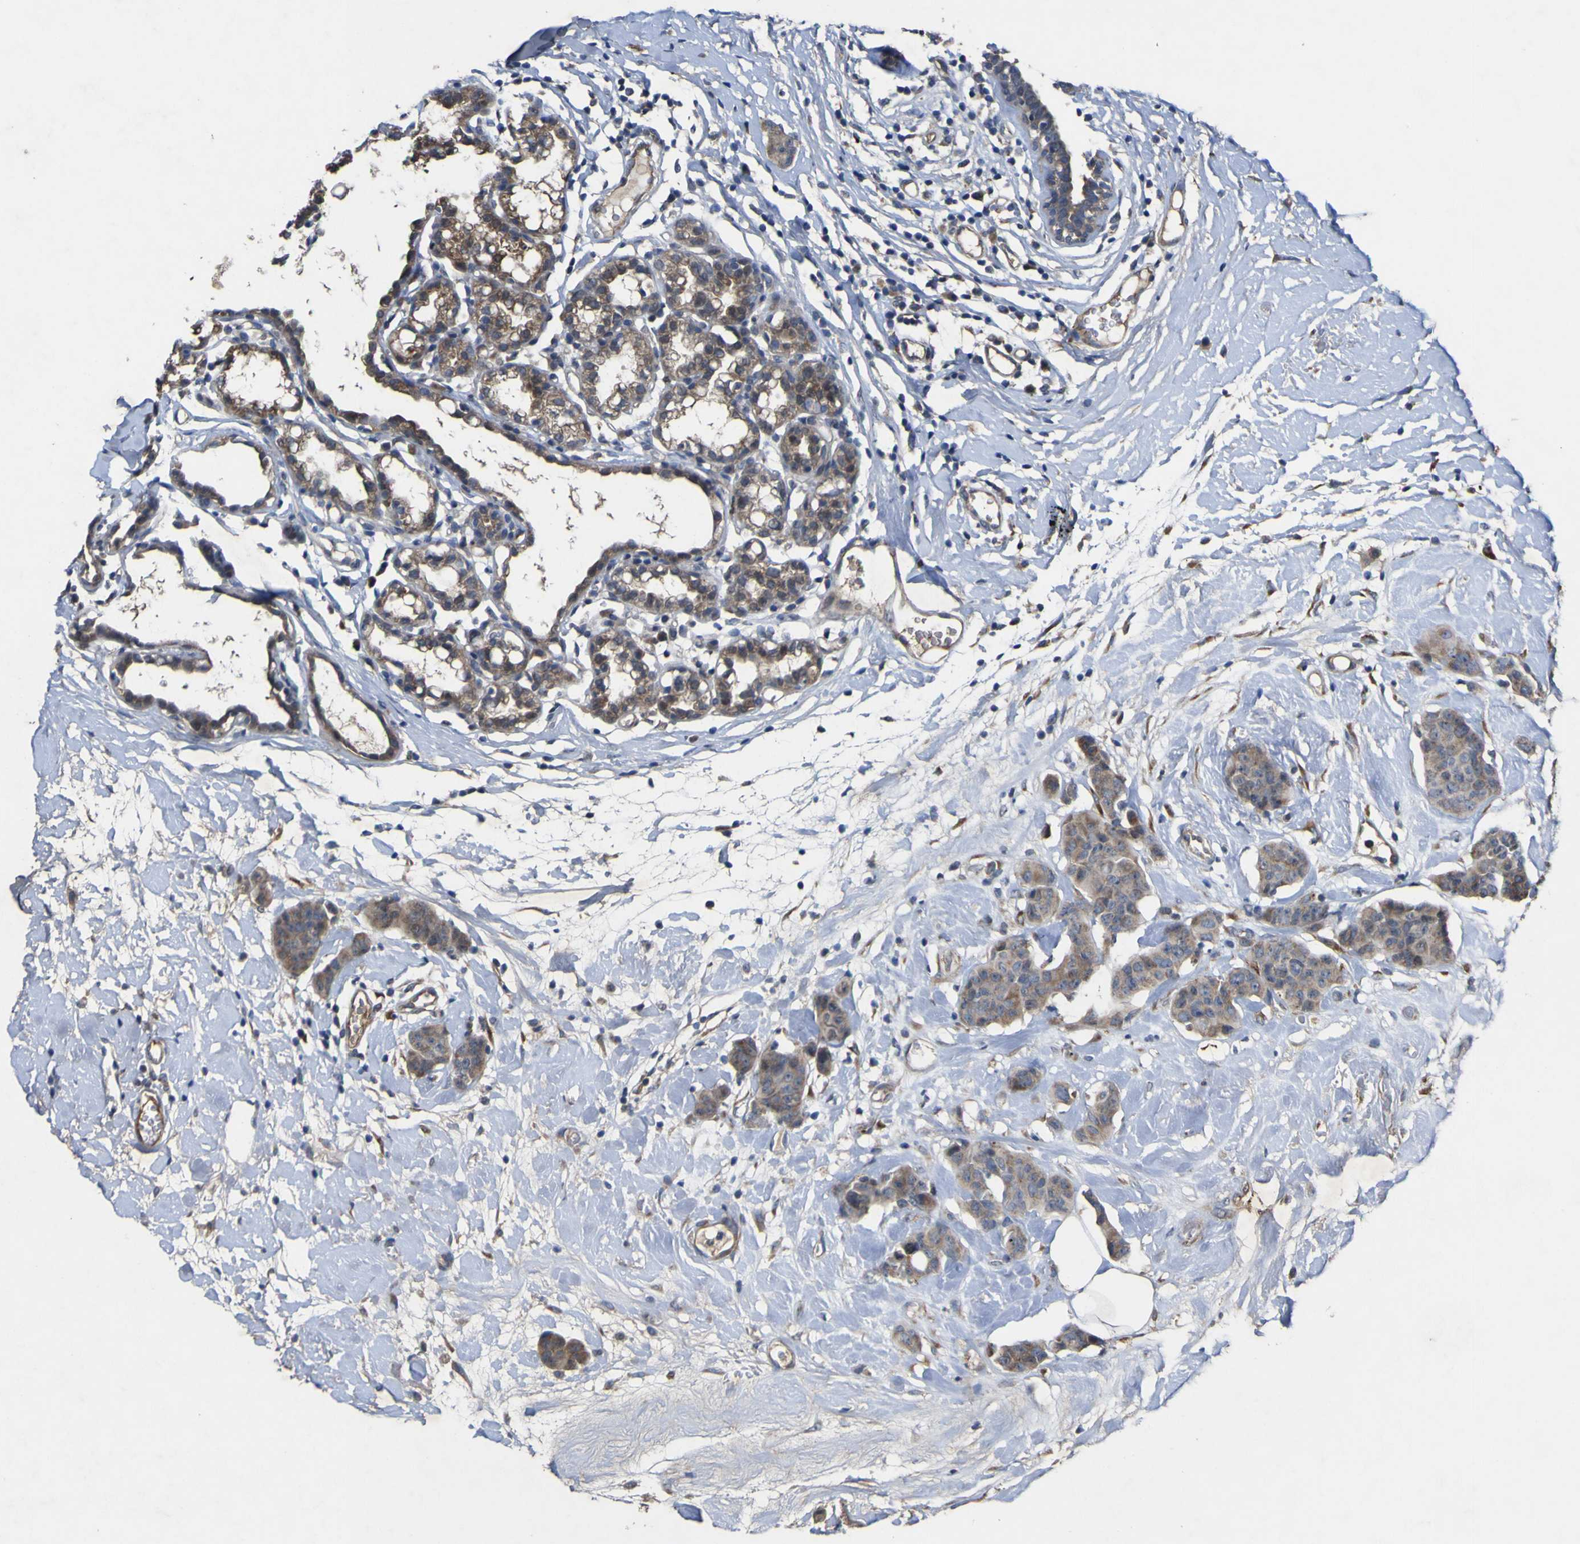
{"staining": {"intensity": "weak", "quantity": ">75%", "location": "cytoplasmic/membranous"}, "tissue": "breast cancer", "cell_type": "Tumor cells", "image_type": "cancer", "snomed": [{"axis": "morphology", "description": "Normal tissue, NOS"}, {"axis": "morphology", "description": "Duct carcinoma"}, {"axis": "topography", "description": "Breast"}], "caption": "Tumor cells show low levels of weak cytoplasmic/membranous staining in about >75% of cells in intraductal carcinoma (breast). The staining was performed using DAB, with brown indicating positive protein expression. Nuclei are stained blue with hematoxylin.", "gene": "IRAK2", "patient": {"sex": "female", "age": 40}}